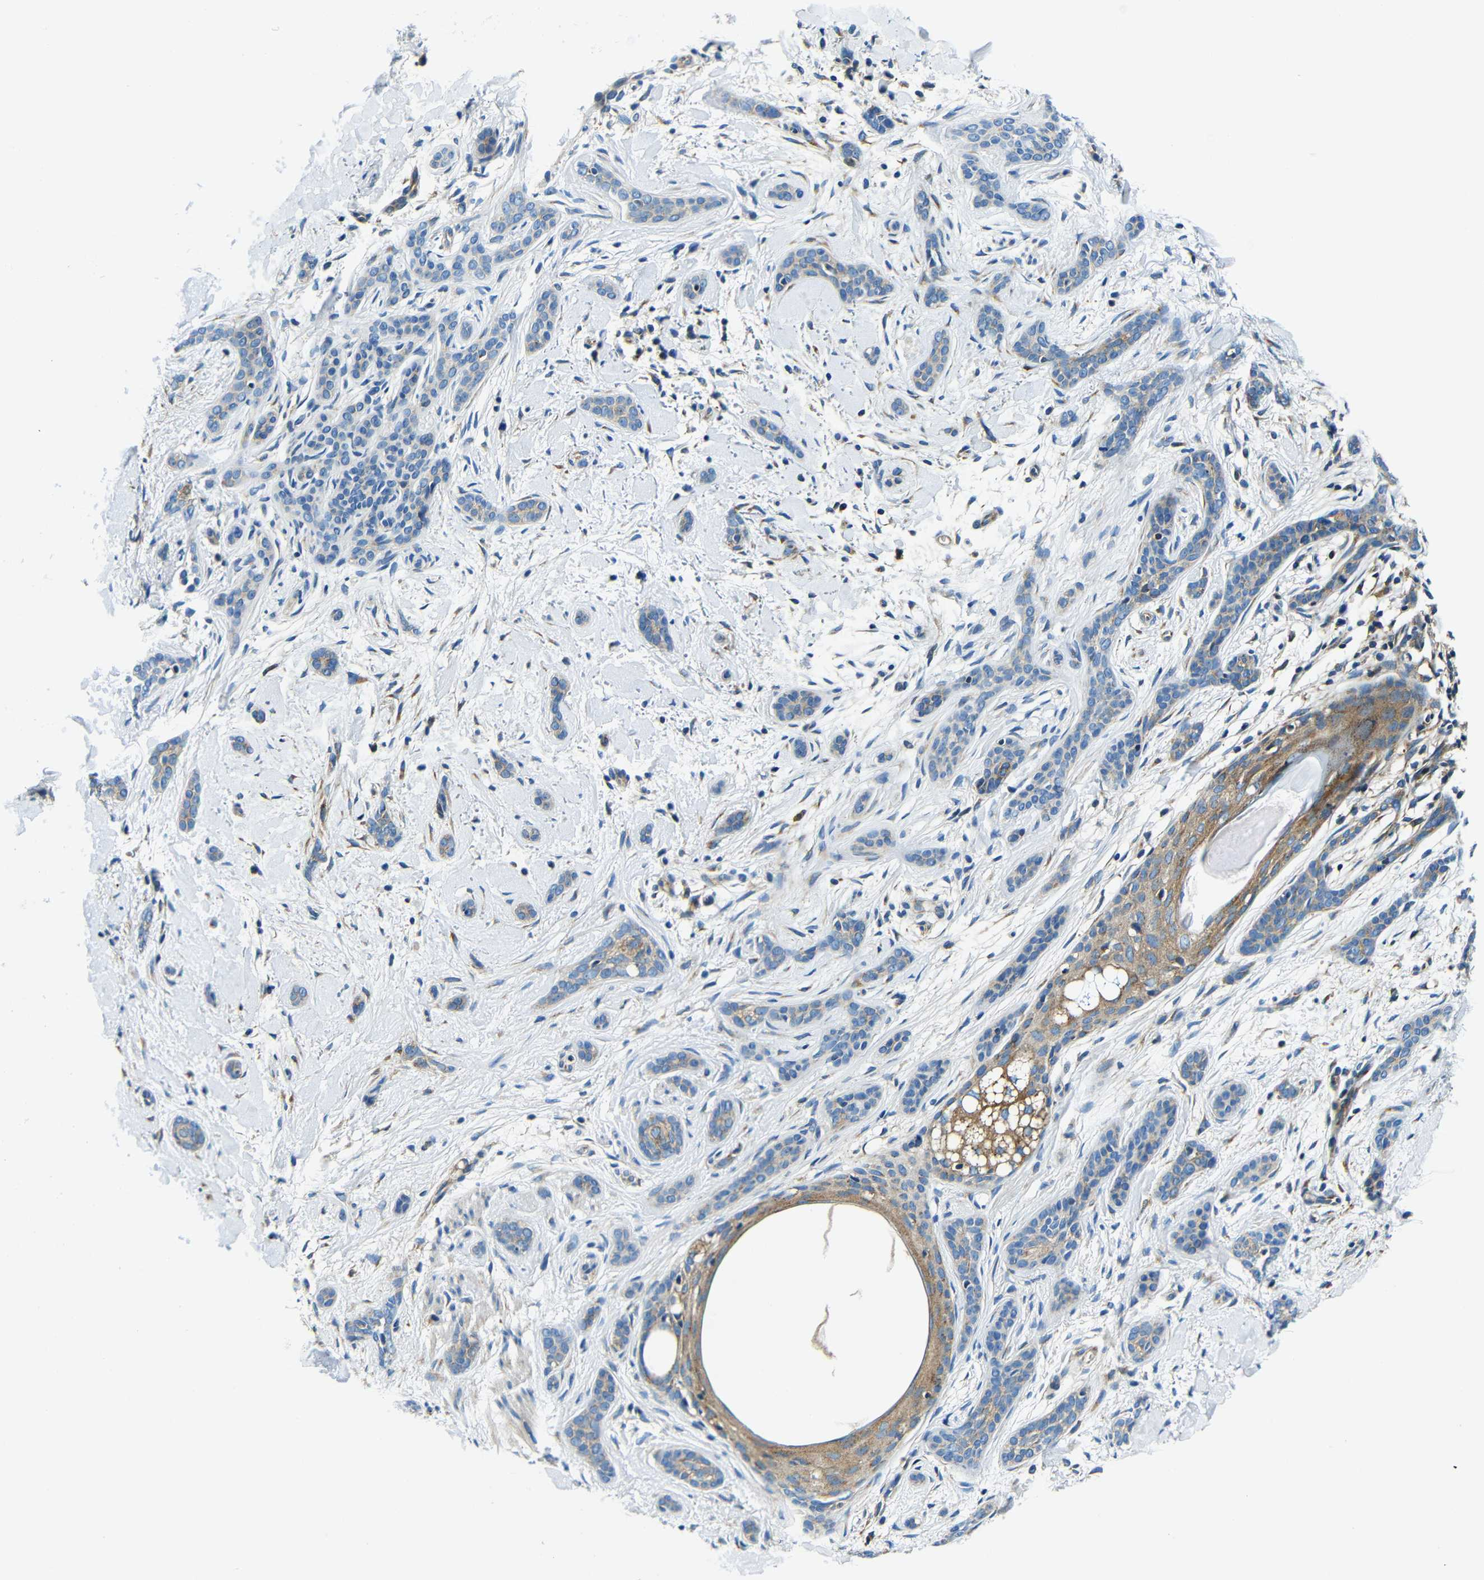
{"staining": {"intensity": "weak", "quantity": "<25%", "location": "cytoplasmic/membranous"}, "tissue": "skin cancer", "cell_type": "Tumor cells", "image_type": "cancer", "snomed": [{"axis": "morphology", "description": "Basal cell carcinoma"}, {"axis": "morphology", "description": "Adnexal tumor, benign"}, {"axis": "topography", "description": "Skin"}], "caption": "Human skin benign adnexal tumor stained for a protein using IHC shows no positivity in tumor cells.", "gene": "USO1", "patient": {"sex": "female", "age": 42}}